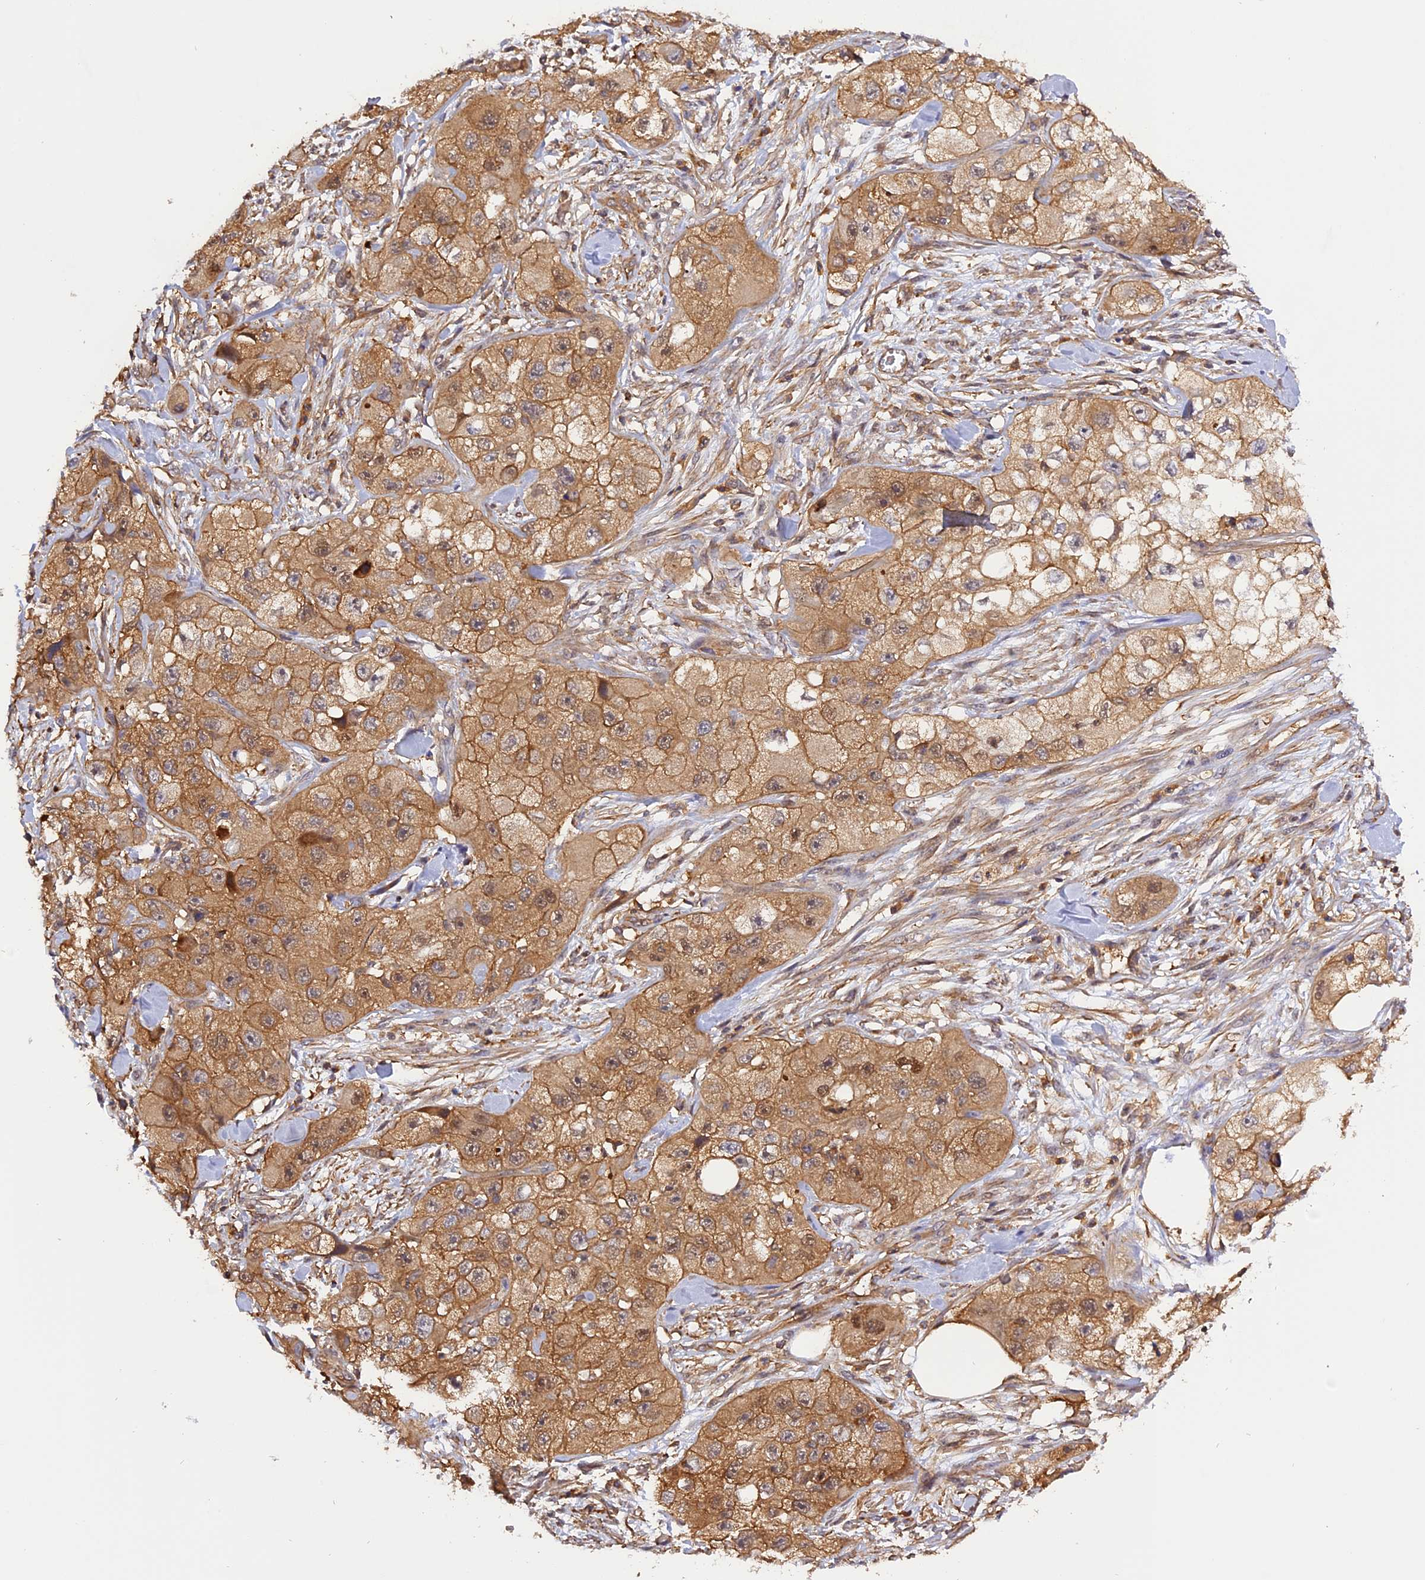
{"staining": {"intensity": "moderate", "quantity": ">75%", "location": "cytoplasmic/membranous"}, "tissue": "skin cancer", "cell_type": "Tumor cells", "image_type": "cancer", "snomed": [{"axis": "morphology", "description": "Squamous cell carcinoma, NOS"}, {"axis": "topography", "description": "Skin"}, {"axis": "topography", "description": "Subcutis"}], "caption": "Approximately >75% of tumor cells in skin cancer (squamous cell carcinoma) demonstrate moderate cytoplasmic/membranous protein staining as visualized by brown immunohistochemical staining.", "gene": "C5orf22", "patient": {"sex": "male", "age": 73}}